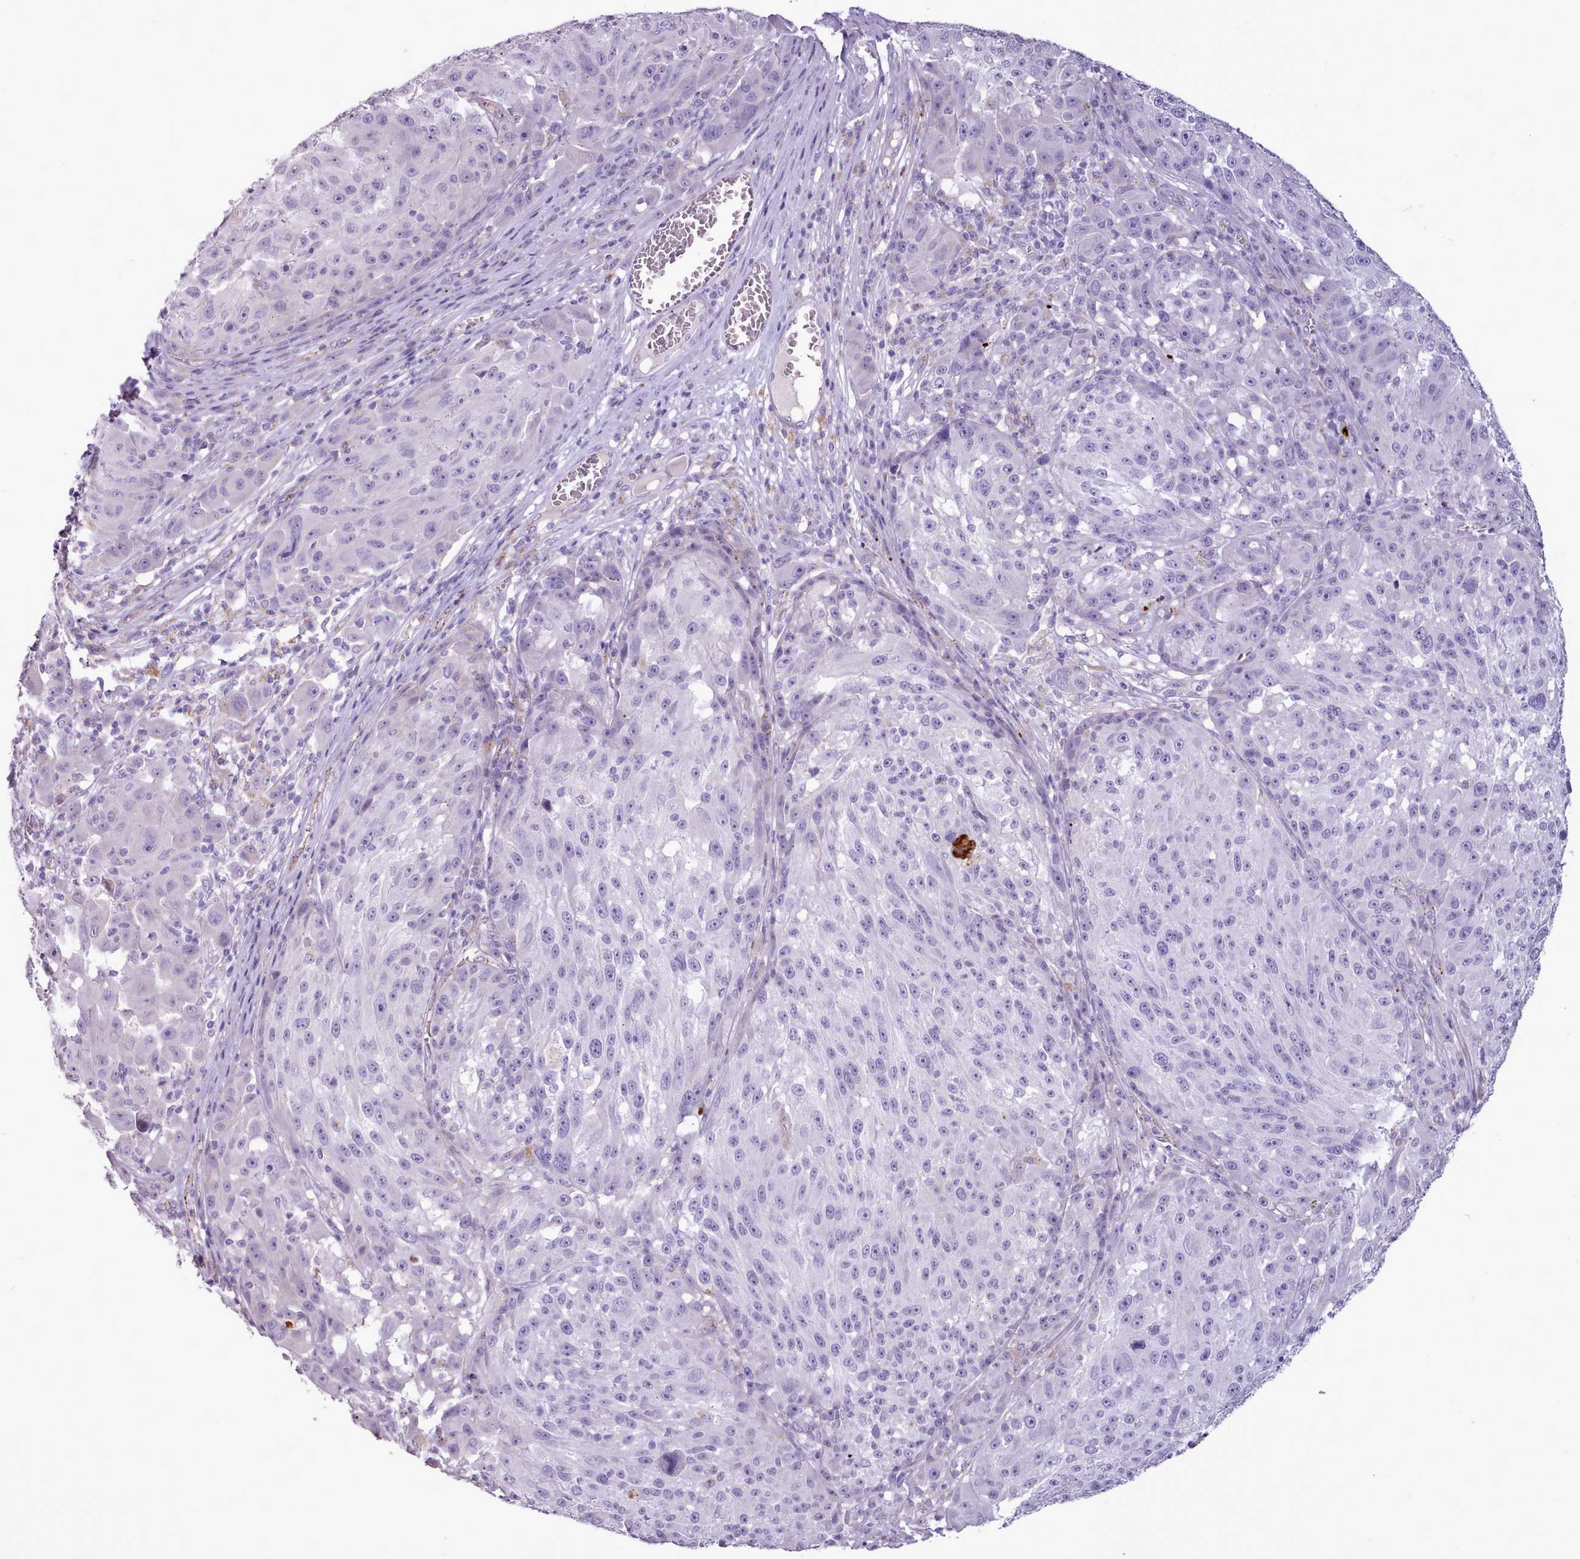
{"staining": {"intensity": "negative", "quantity": "none", "location": "none"}, "tissue": "melanoma", "cell_type": "Tumor cells", "image_type": "cancer", "snomed": [{"axis": "morphology", "description": "Malignant melanoma, NOS"}, {"axis": "topography", "description": "Skin"}], "caption": "Immunohistochemistry (IHC) image of human malignant melanoma stained for a protein (brown), which demonstrates no staining in tumor cells.", "gene": "ATRAID", "patient": {"sex": "male", "age": 53}}